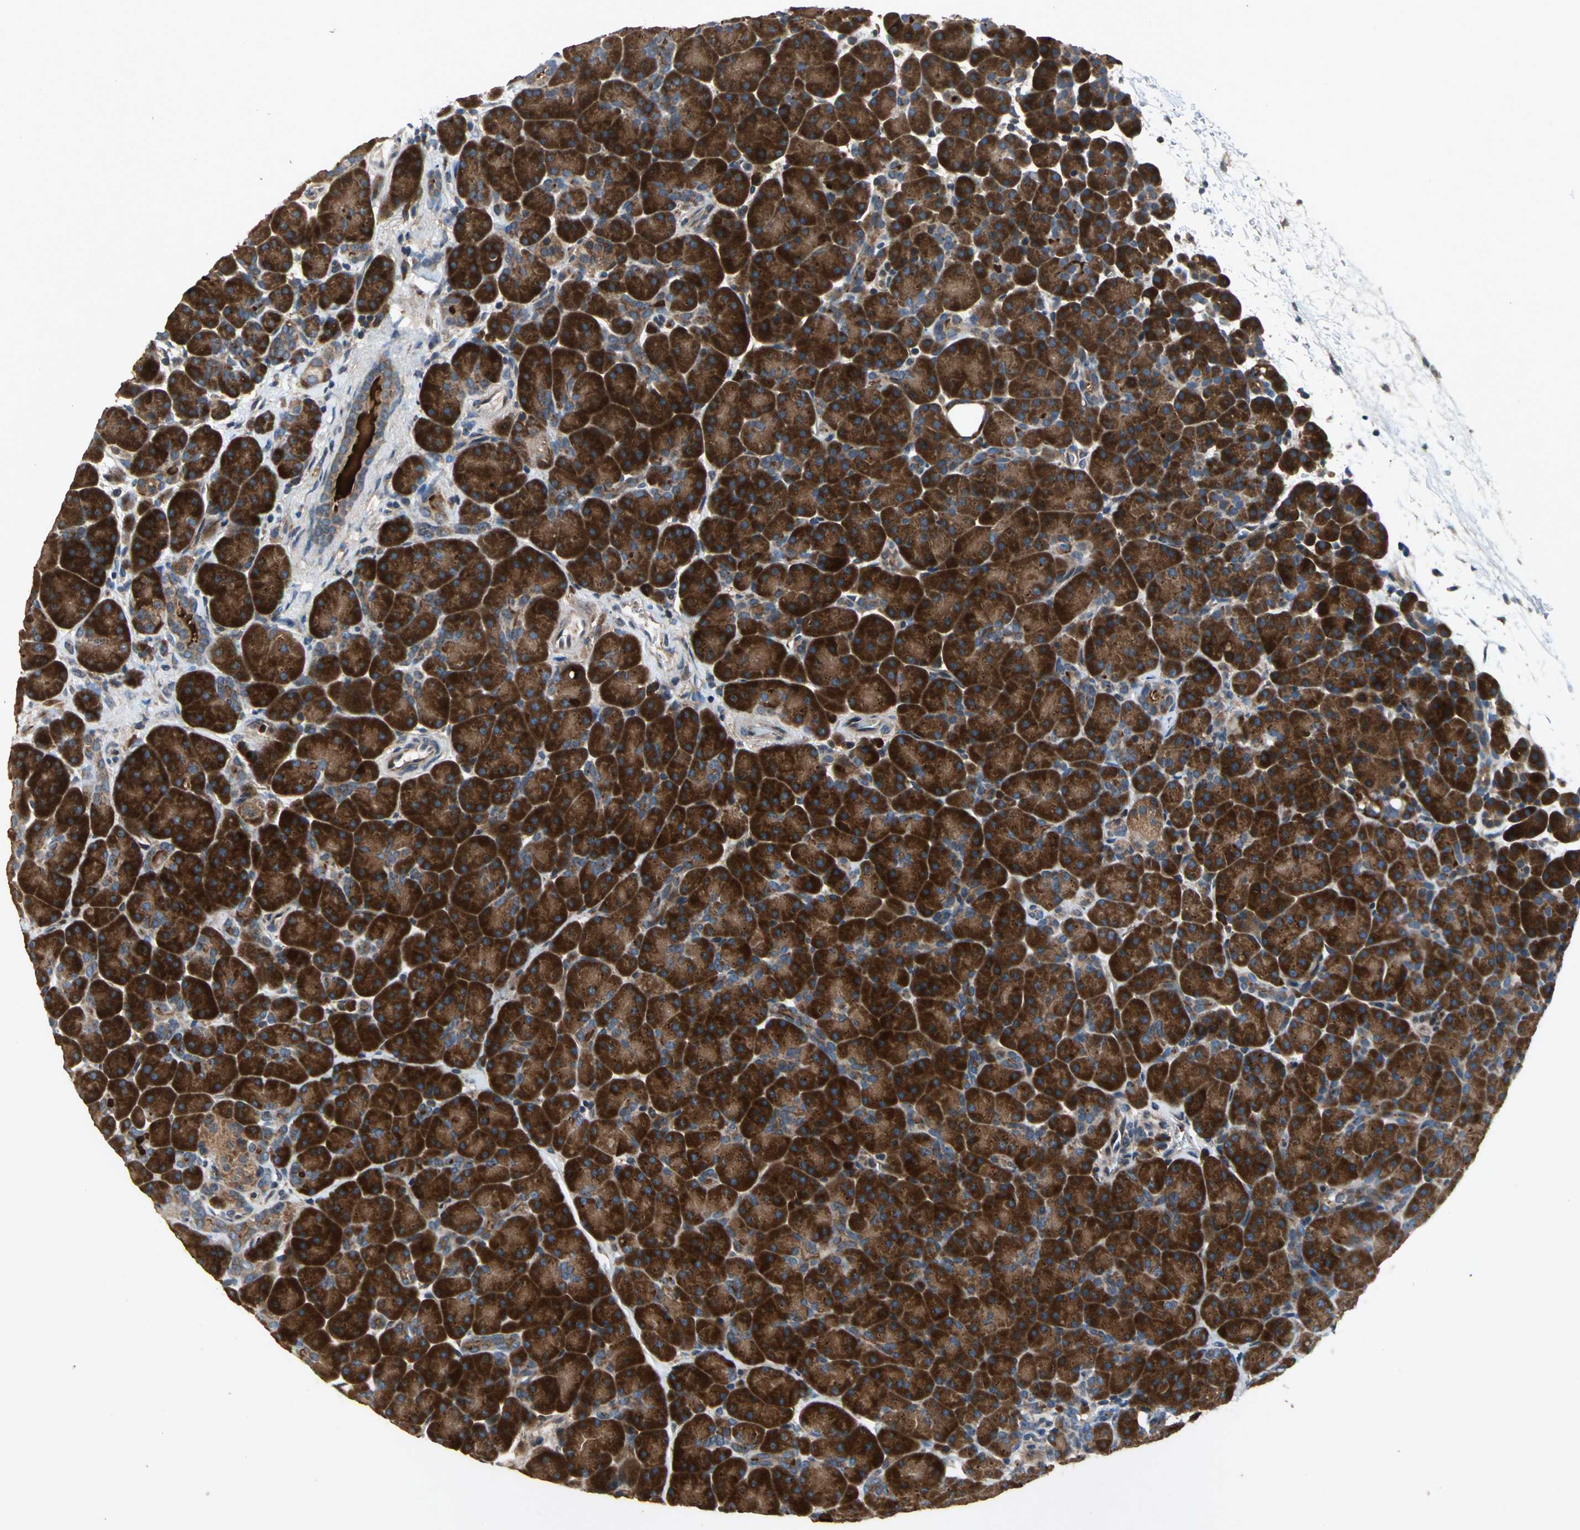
{"staining": {"intensity": "strong", "quantity": ">75%", "location": "cytoplasmic/membranous"}, "tissue": "pancreas", "cell_type": "Exocrine glandular cells", "image_type": "normal", "snomed": [{"axis": "morphology", "description": "Normal tissue, NOS"}, {"axis": "topography", "description": "Pancreas"}], "caption": "Strong cytoplasmic/membranous expression for a protein is seen in about >75% of exocrine glandular cells of benign pancreas using immunohistochemistry (IHC).", "gene": "EIF2B2", "patient": {"sex": "male", "age": 66}}